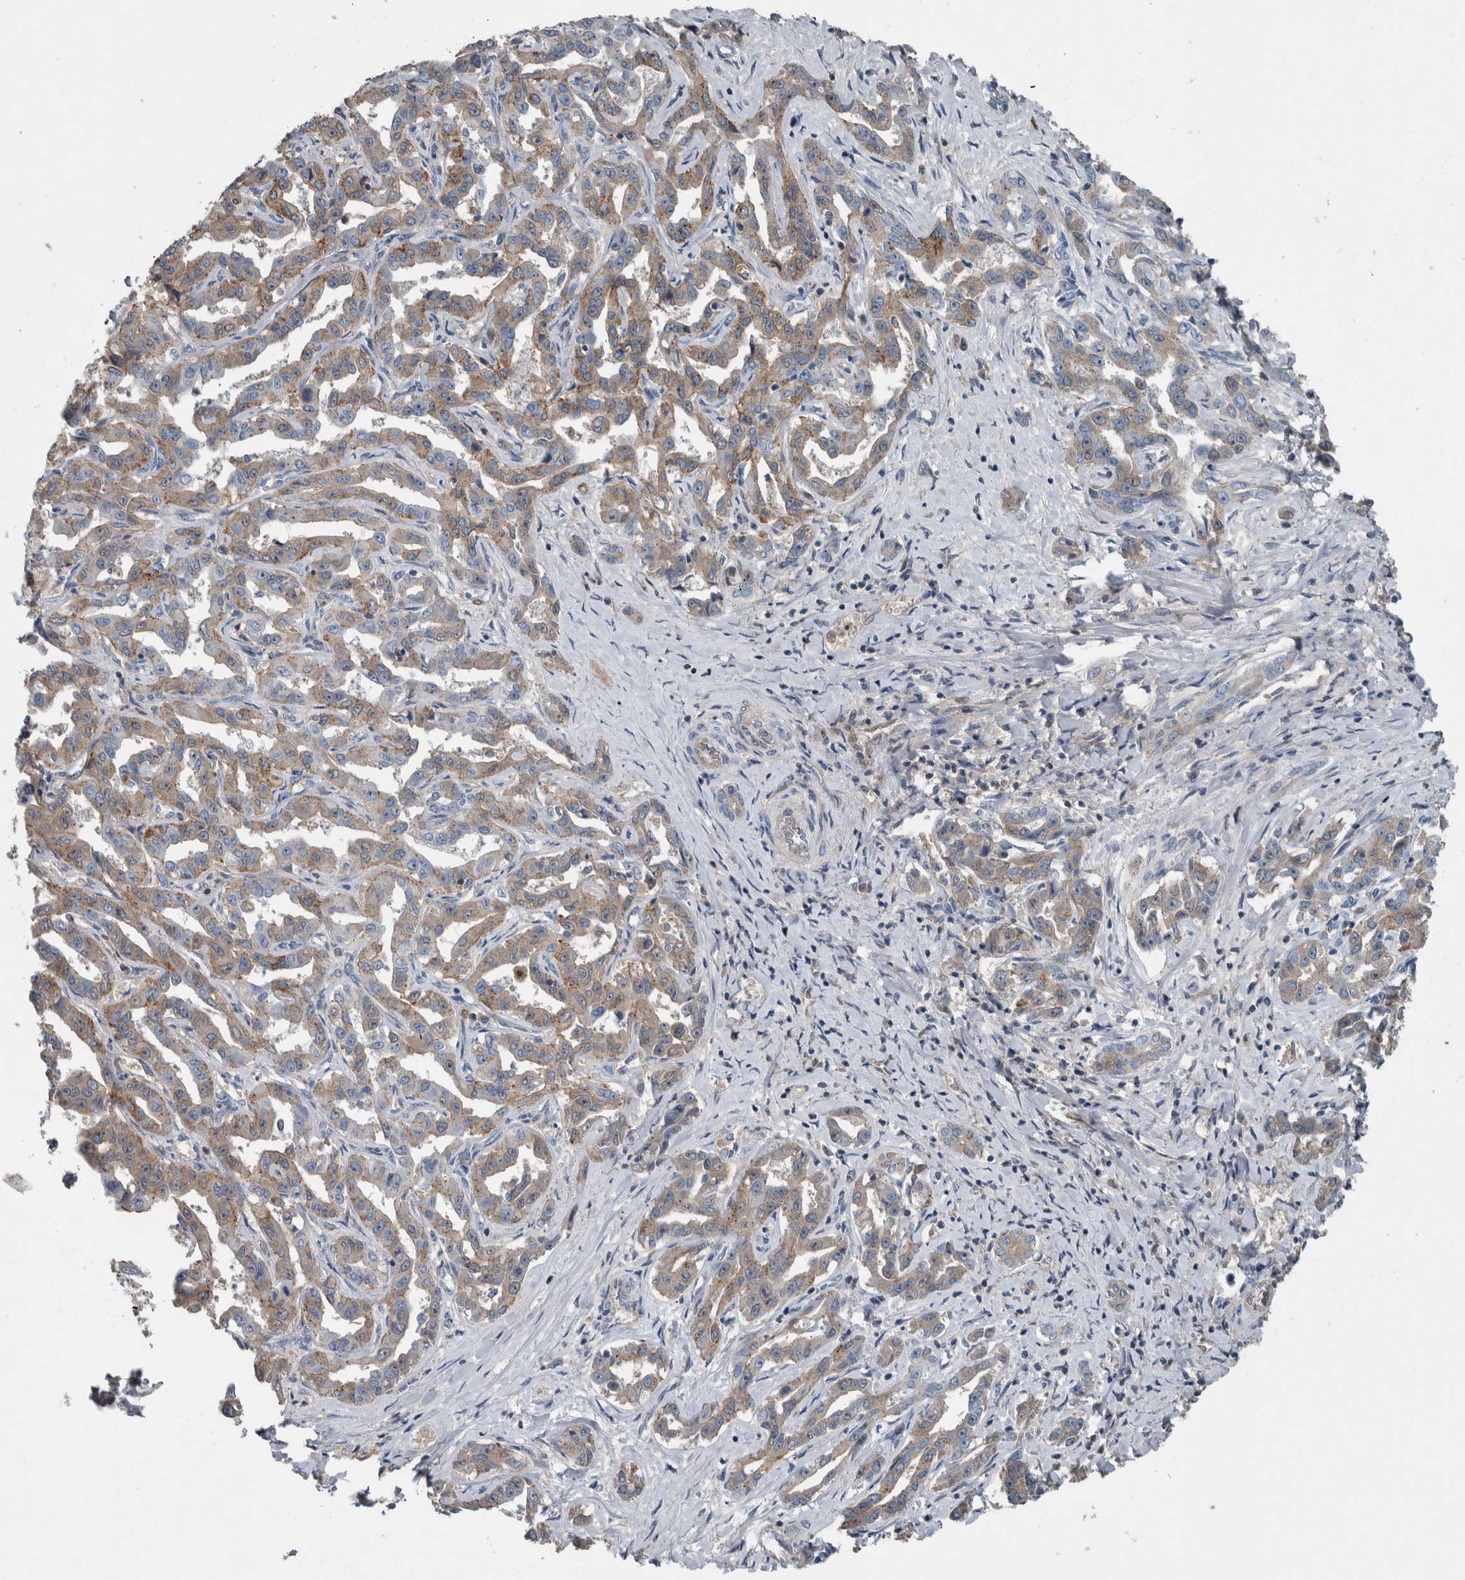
{"staining": {"intensity": "weak", "quantity": ">75%", "location": "cytoplasmic/membranous"}, "tissue": "liver cancer", "cell_type": "Tumor cells", "image_type": "cancer", "snomed": [{"axis": "morphology", "description": "Cholangiocarcinoma"}, {"axis": "topography", "description": "Liver"}], "caption": "Immunohistochemistry micrograph of human liver cancer stained for a protein (brown), which demonstrates low levels of weak cytoplasmic/membranous staining in approximately >75% of tumor cells.", "gene": "SERPINC1", "patient": {"sex": "male", "age": 59}}